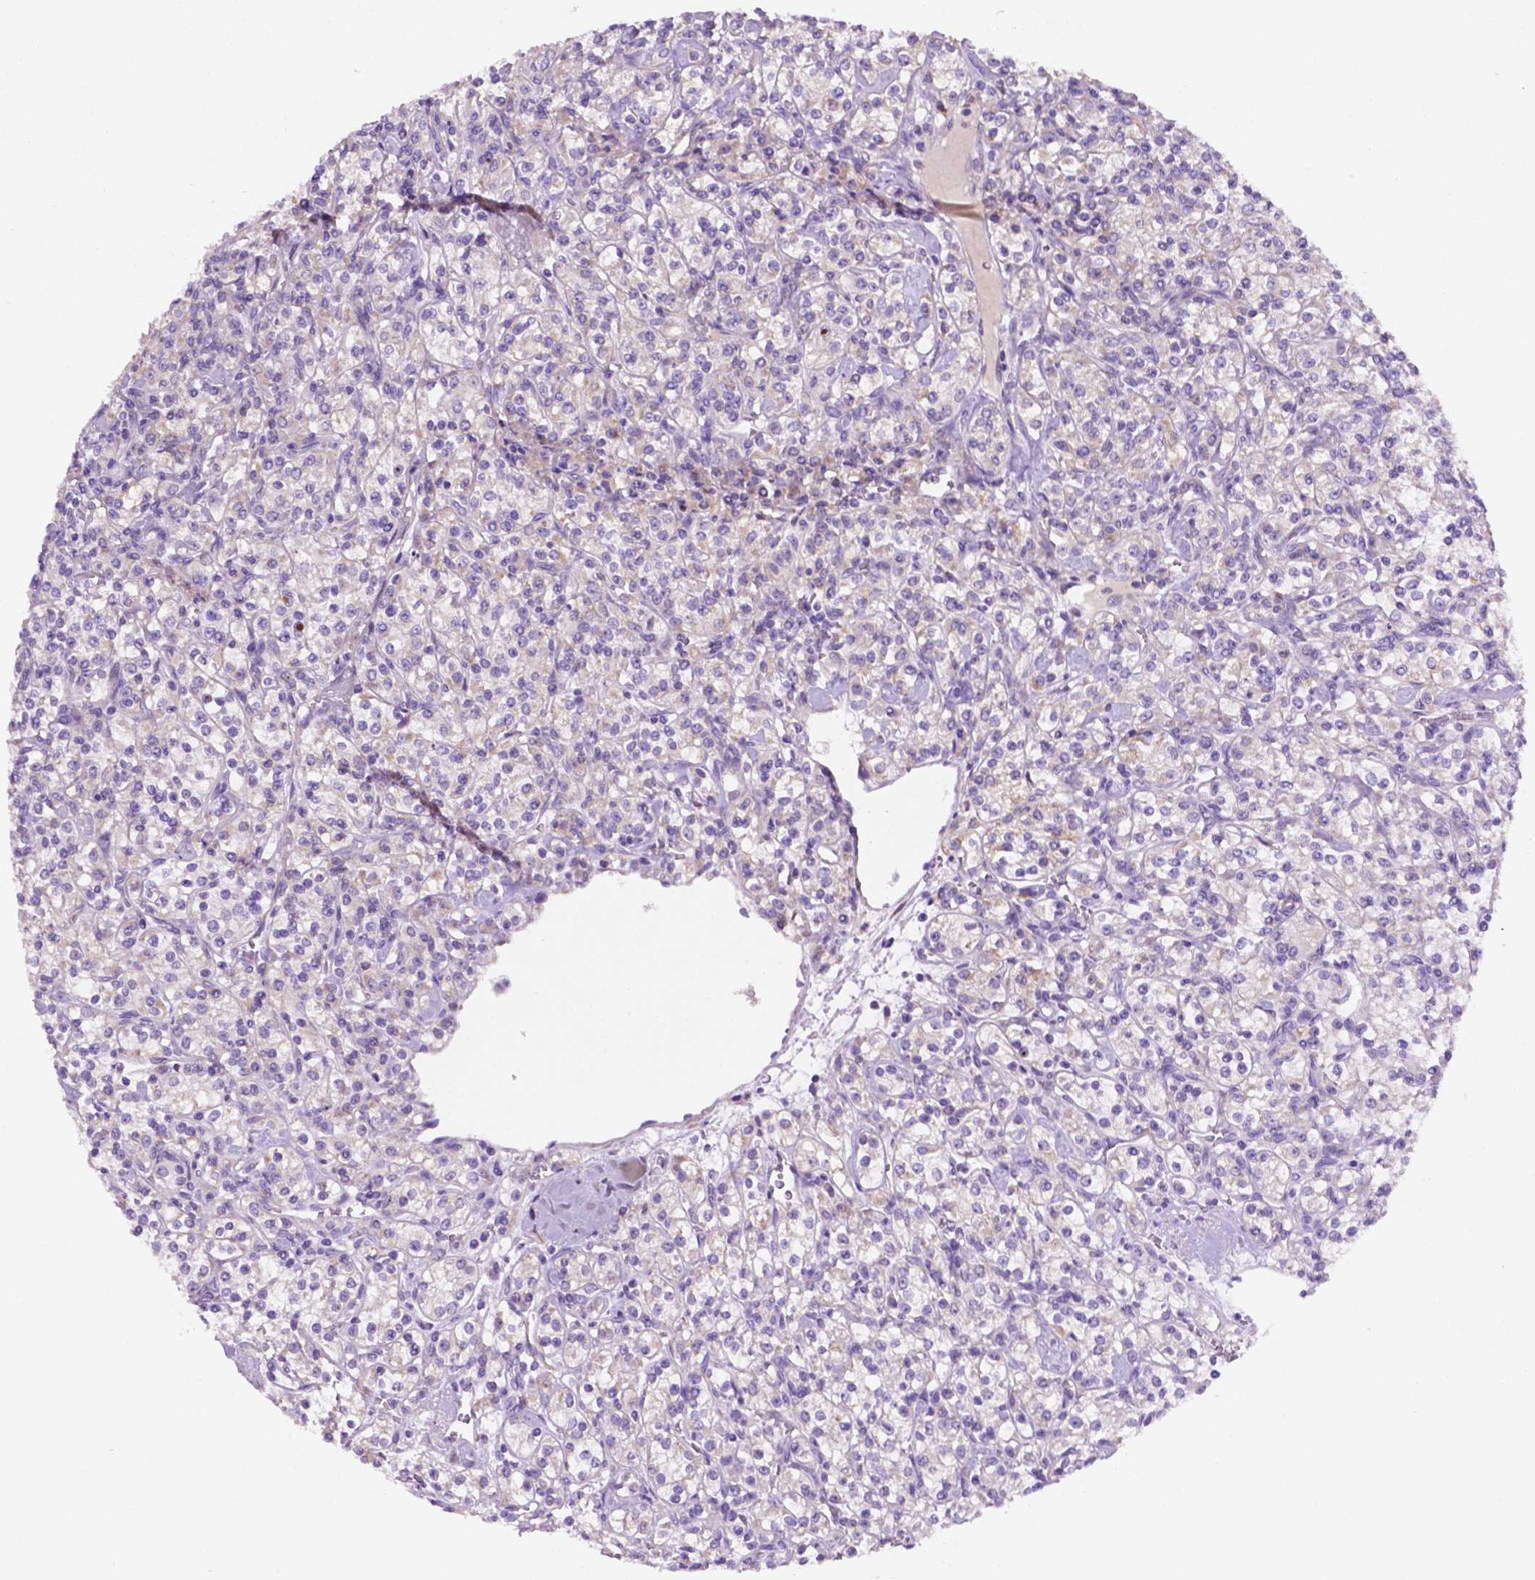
{"staining": {"intensity": "negative", "quantity": "none", "location": "none"}, "tissue": "renal cancer", "cell_type": "Tumor cells", "image_type": "cancer", "snomed": [{"axis": "morphology", "description": "Adenocarcinoma, NOS"}, {"axis": "topography", "description": "Kidney"}], "caption": "Human renal cancer (adenocarcinoma) stained for a protein using immunohistochemistry (IHC) reveals no expression in tumor cells.", "gene": "CEACAM7", "patient": {"sex": "male", "age": 77}}